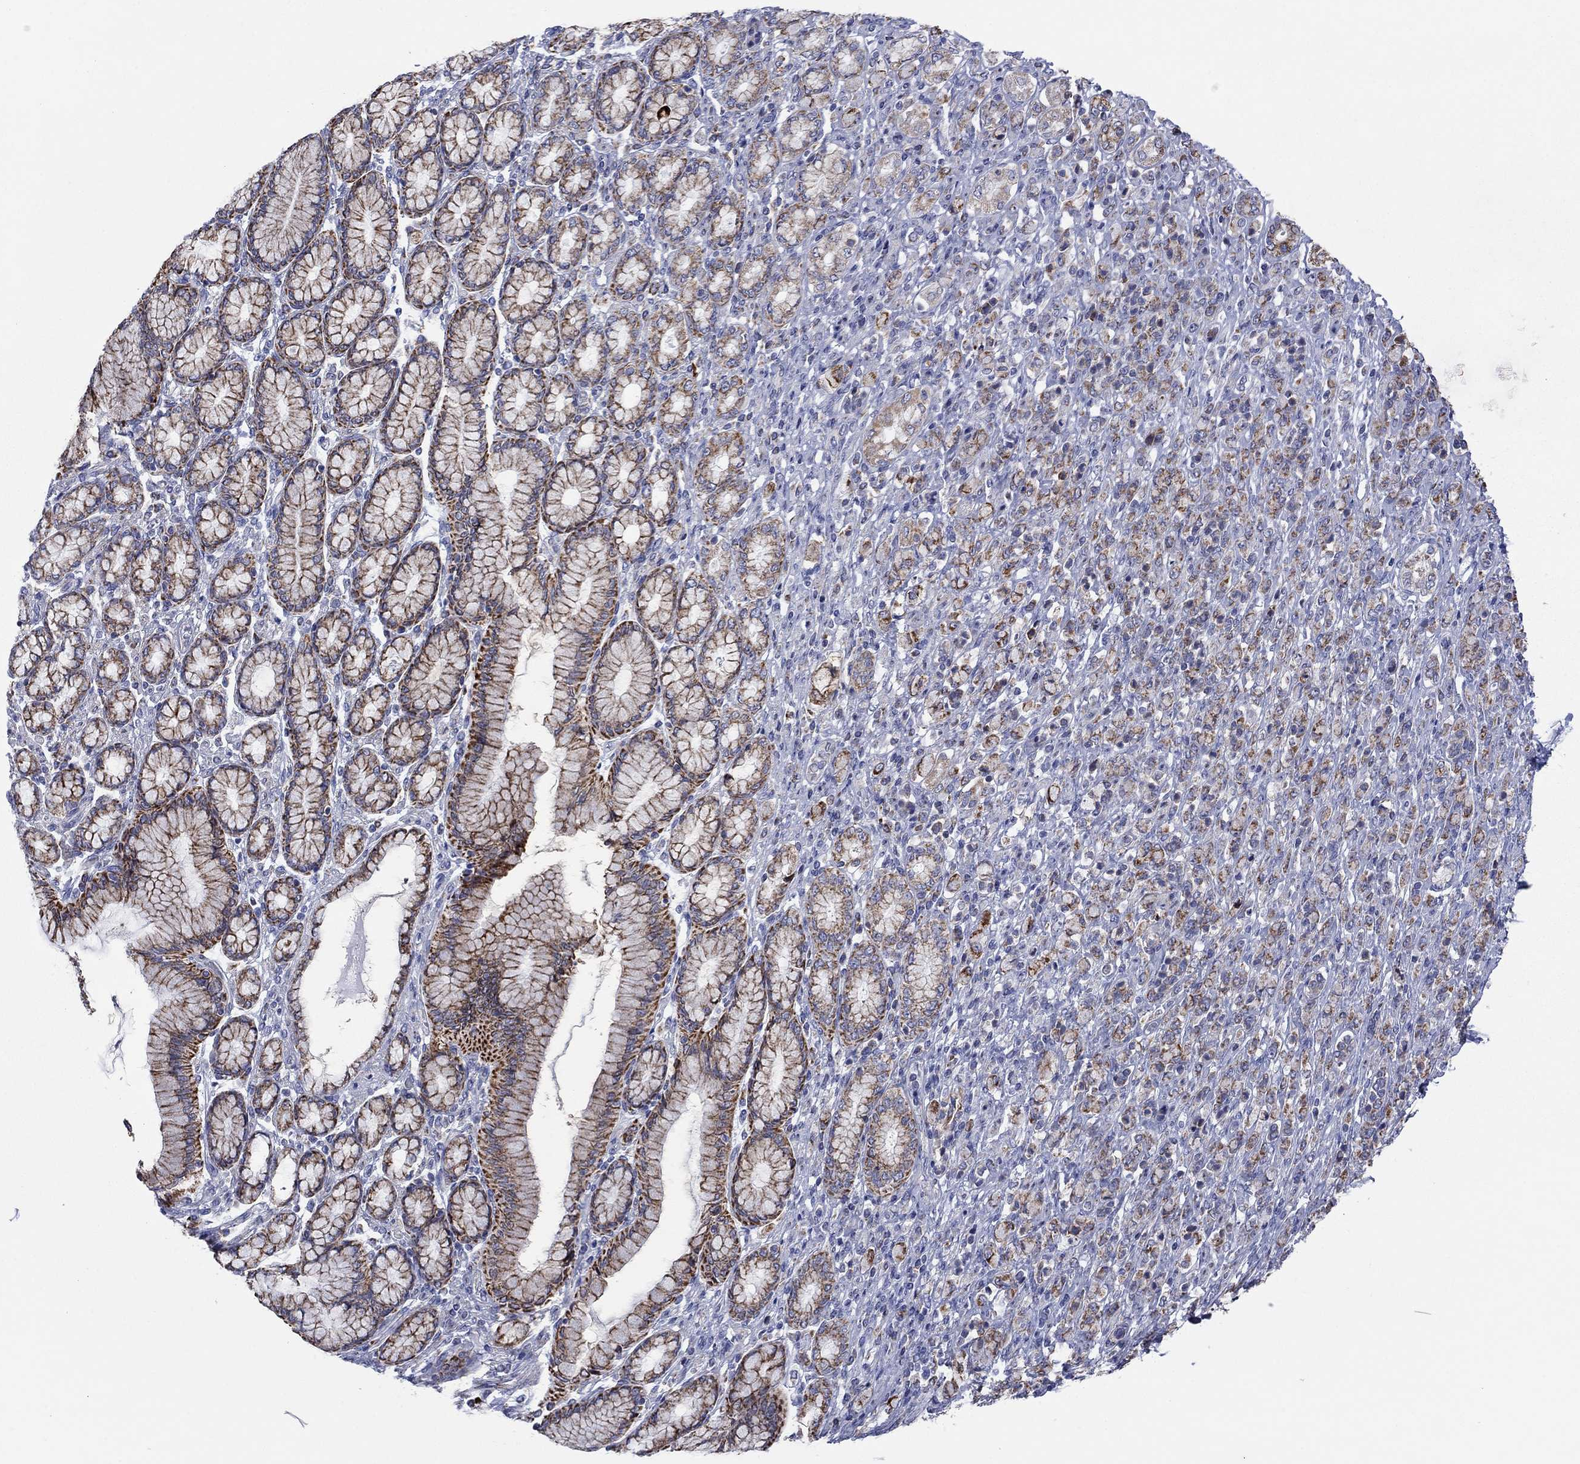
{"staining": {"intensity": "strong", "quantity": "25%-75%", "location": "cytoplasmic/membranous"}, "tissue": "stomach cancer", "cell_type": "Tumor cells", "image_type": "cancer", "snomed": [{"axis": "morphology", "description": "Normal tissue, NOS"}, {"axis": "morphology", "description": "Adenocarcinoma, NOS"}, {"axis": "topography", "description": "Stomach"}], "caption": "Strong cytoplasmic/membranous protein expression is present in about 25%-75% of tumor cells in adenocarcinoma (stomach). (DAB = brown stain, brightfield microscopy at high magnification).", "gene": "MGST3", "patient": {"sex": "female", "age": 79}}